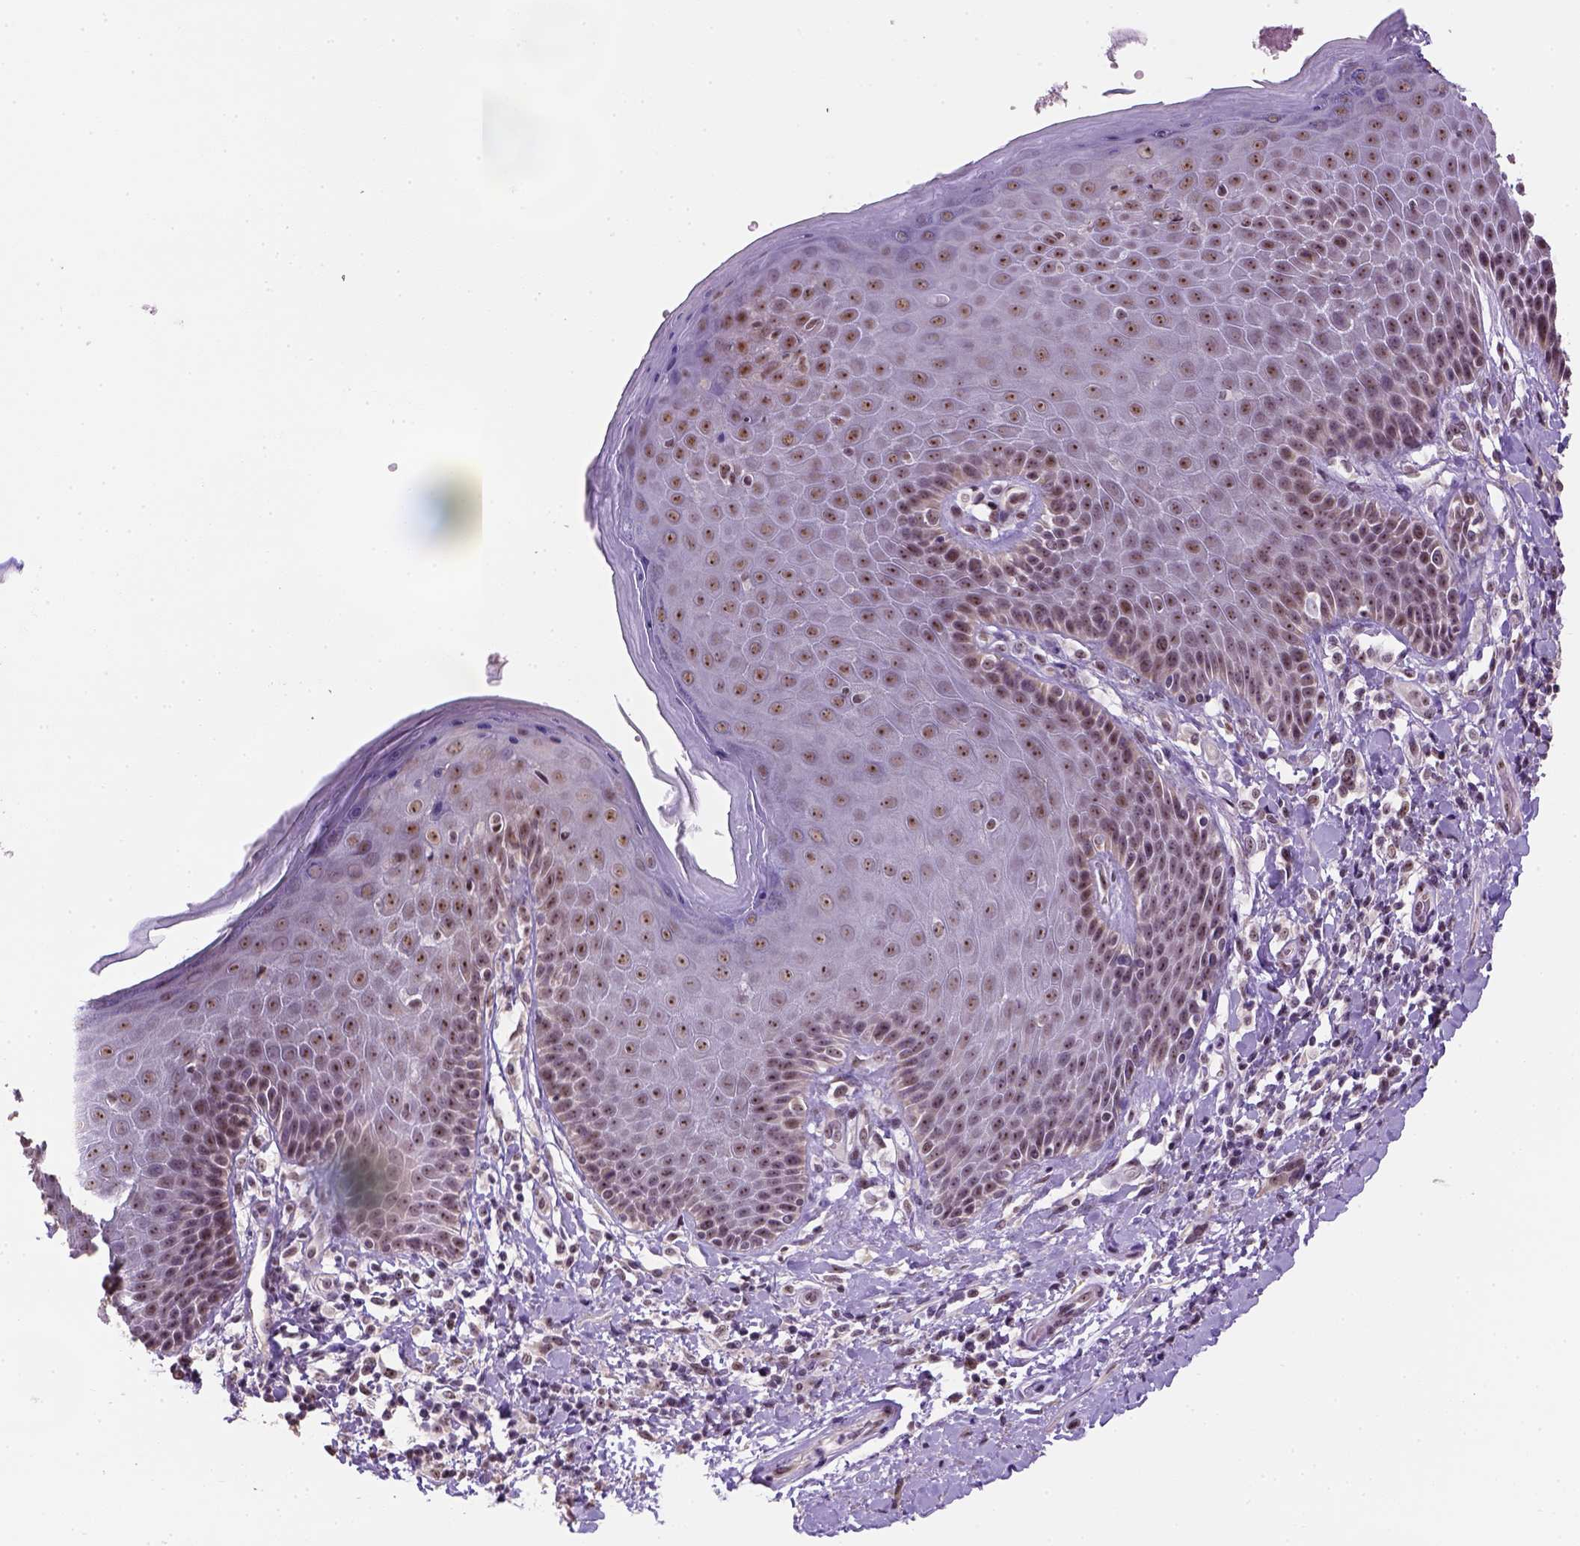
{"staining": {"intensity": "moderate", "quantity": ">75%", "location": "nuclear"}, "tissue": "skin", "cell_type": "Epidermal cells", "image_type": "normal", "snomed": [{"axis": "morphology", "description": "Normal tissue, NOS"}, {"axis": "topography", "description": "Anal"}, {"axis": "topography", "description": "Peripheral nerve tissue"}], "caption": "Brown immunohistochemical staining in benign skin demonstrates moderate nuclear expression in approximately >75% of epidermal cells.", "gene": "DDX50", "patient": {"sex": "male", "age": 51}}